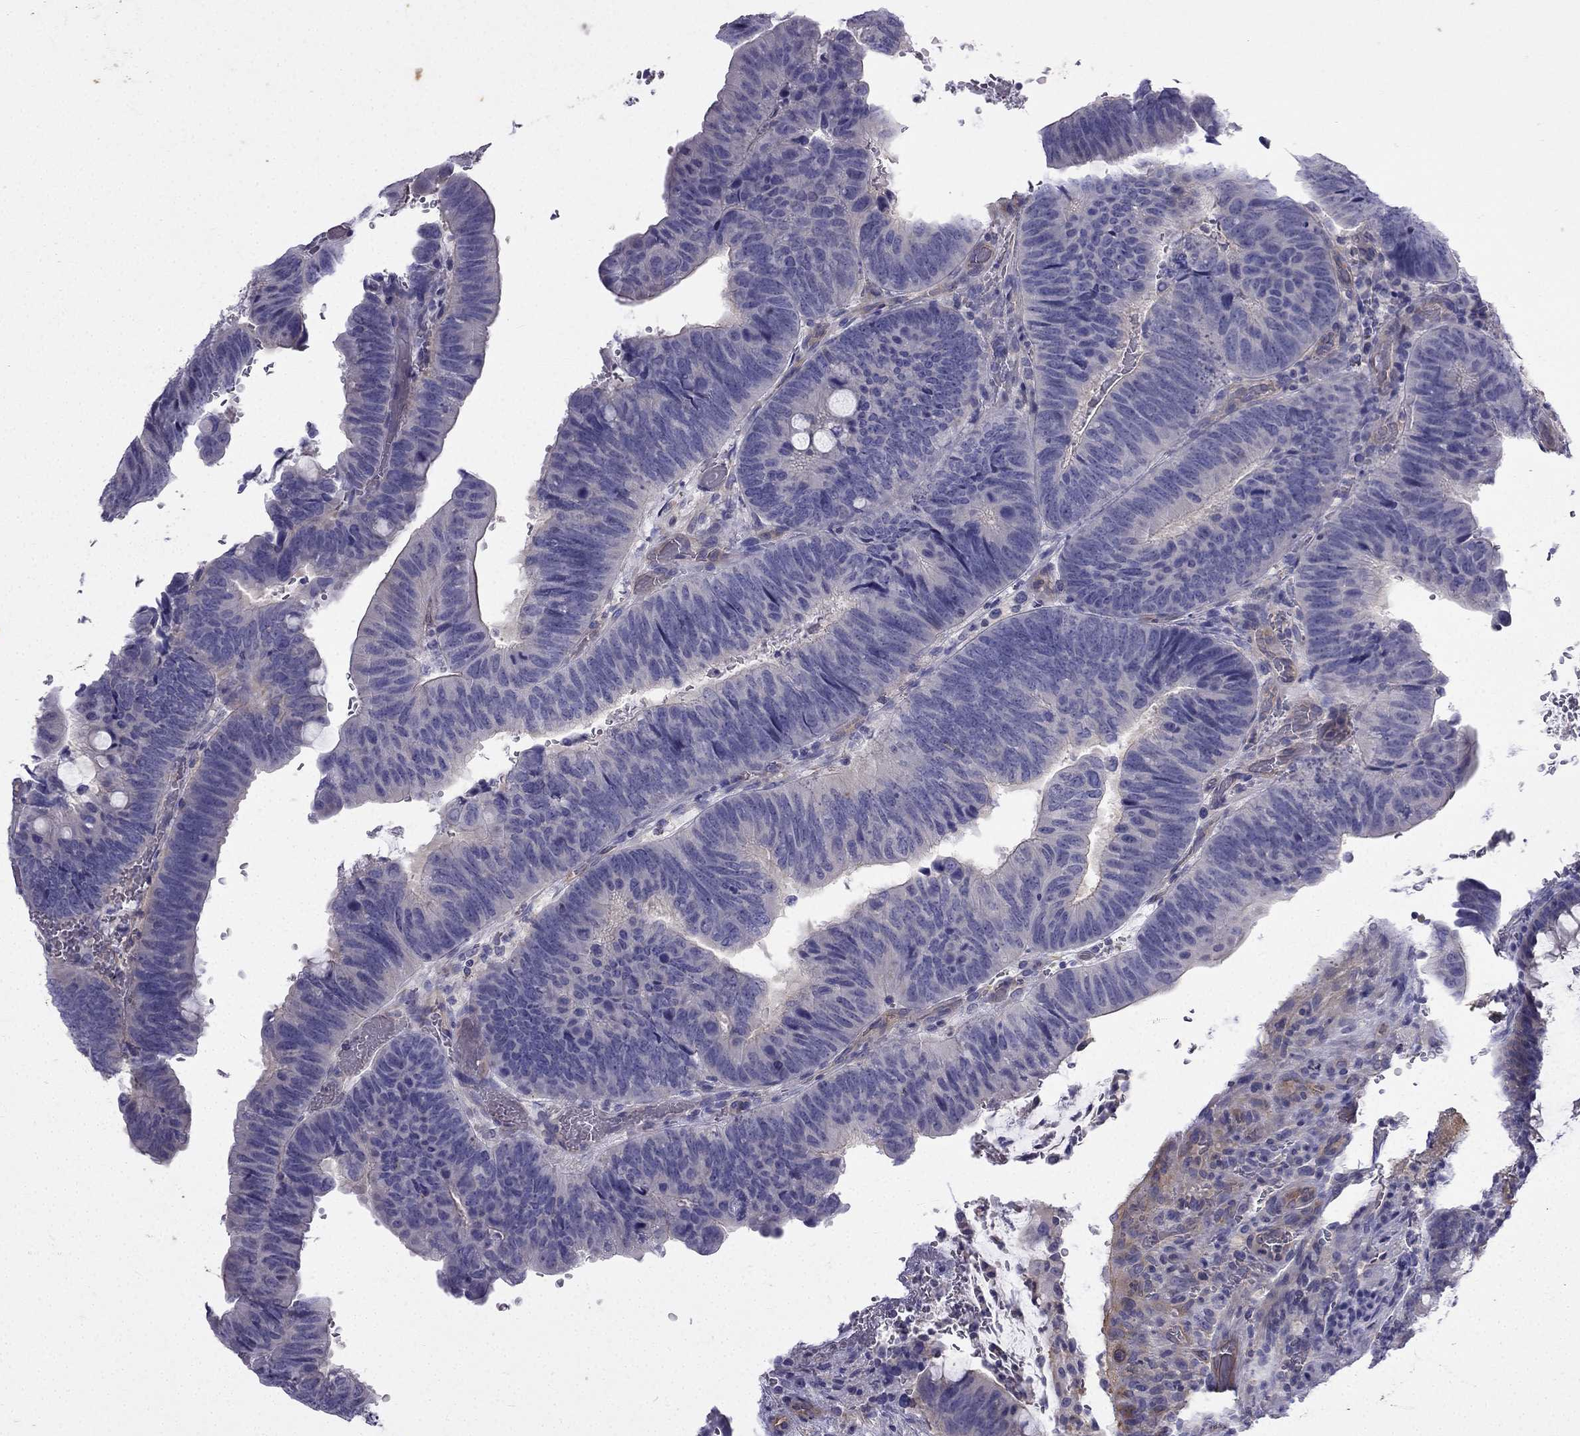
{"staining": {"intensity": "negative", "quantity": "none", "location": "none"}, "tissue": "colorectal cancer", "cell_type": "Tumor cells", "image_type": "cancer", "snomed": [{"axis": "morphology", "description": "Normal tissue, NOS"}, {"axis": "morphology", "description": "Adenocarcinoma, NOS"}, {"axis": "topography", "description": "Rectum"}], "caption": "Colorectal adenocarcinoma was stained to show a protein in brown. There is no significant expression in tumor cells.", "gene": "GJA8", "patient": {"sex": "male", "age": 92}}